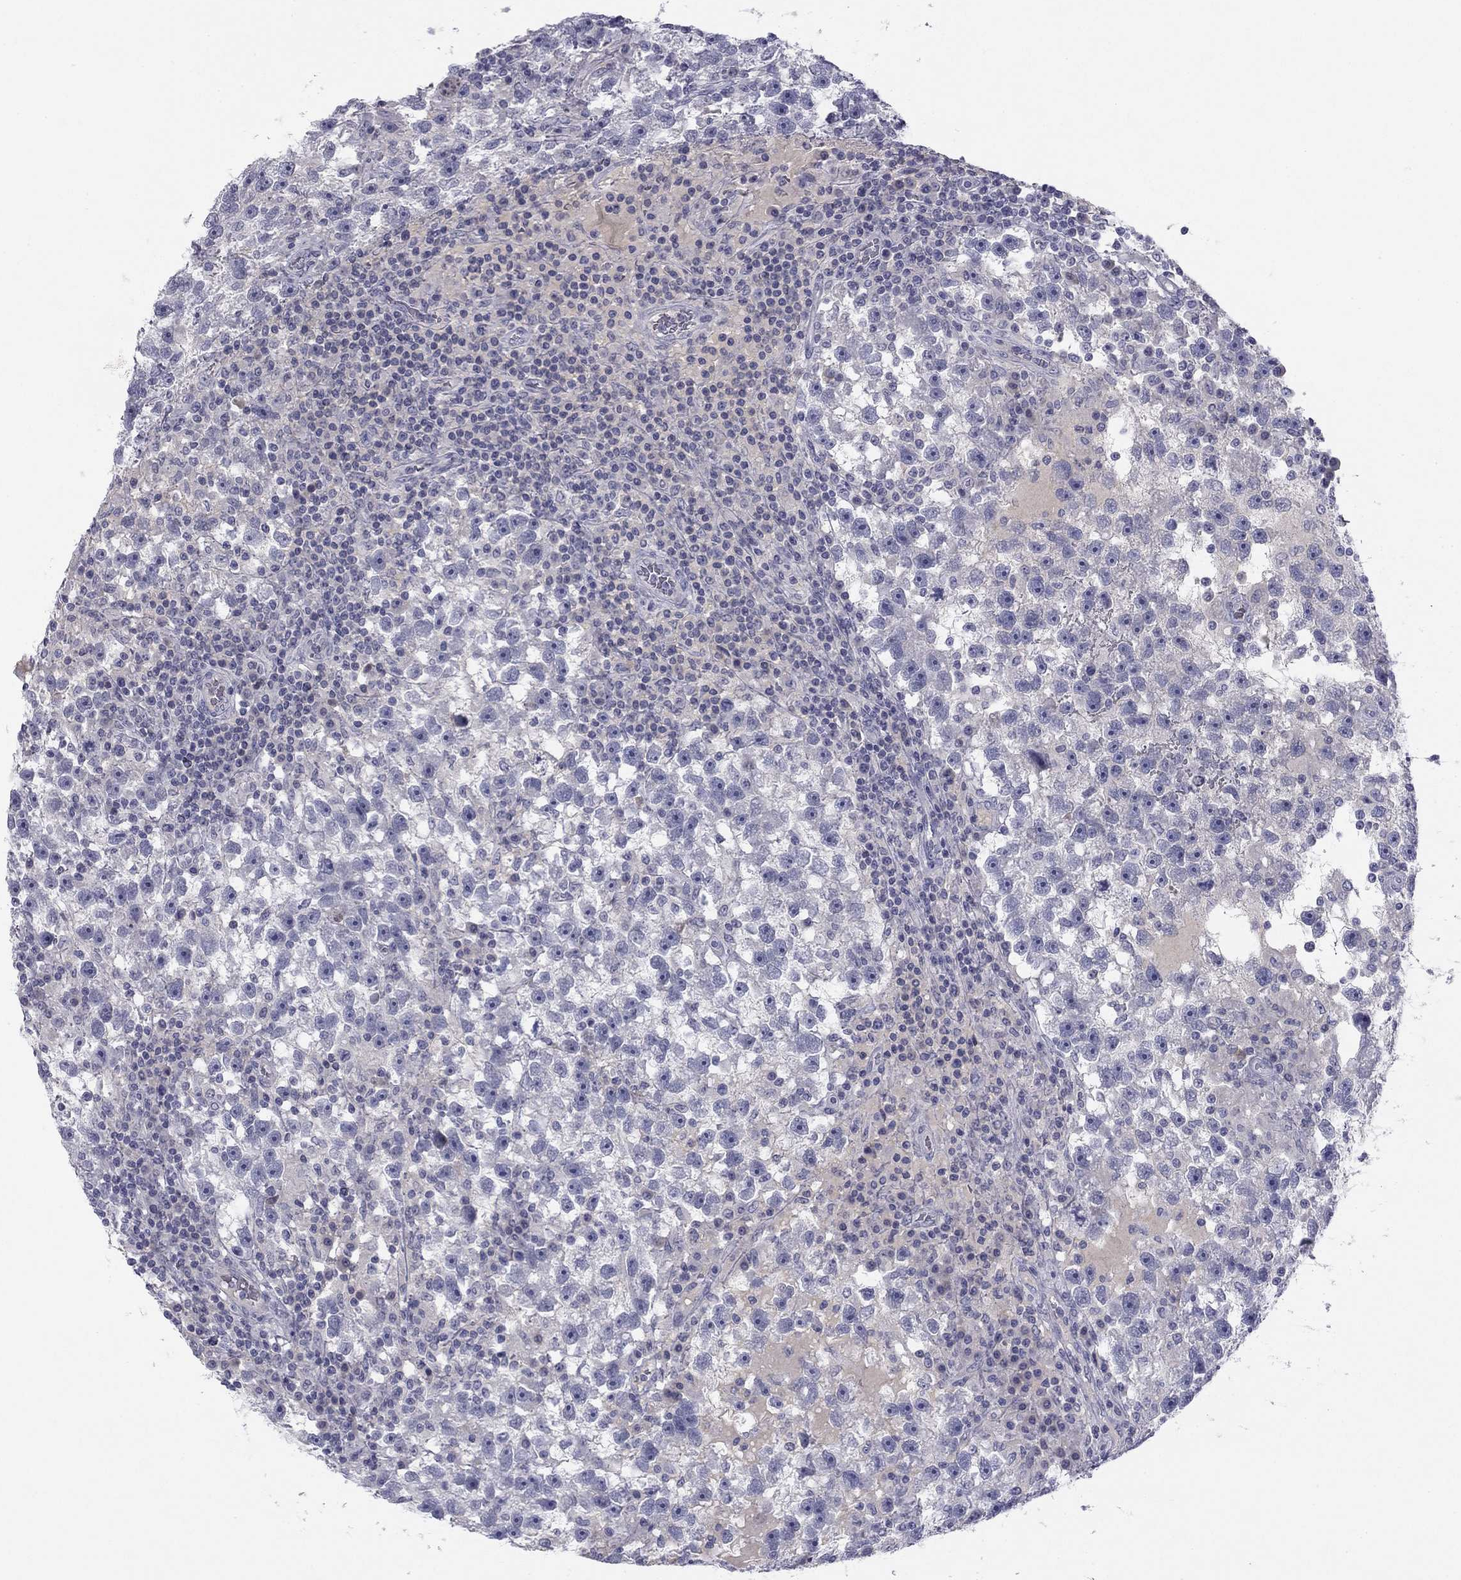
{"staining": {"intensity": "negative", "quantity": "none", "location": "none"}, "tissue": "testis cancer", "cell_type": "Tumor cells", "image_type": "cancer", "snomed": [{"axis": "morphology", "description": "Seminoma, NOS"}, {"axis": "topography", "description": "Testis"}], "caption": "Testis cancer stained for a protein using IHC displays no positivity tumor cells.", "gene": "TFAP2B", "patient": {"sex": "male", "age": 47}}